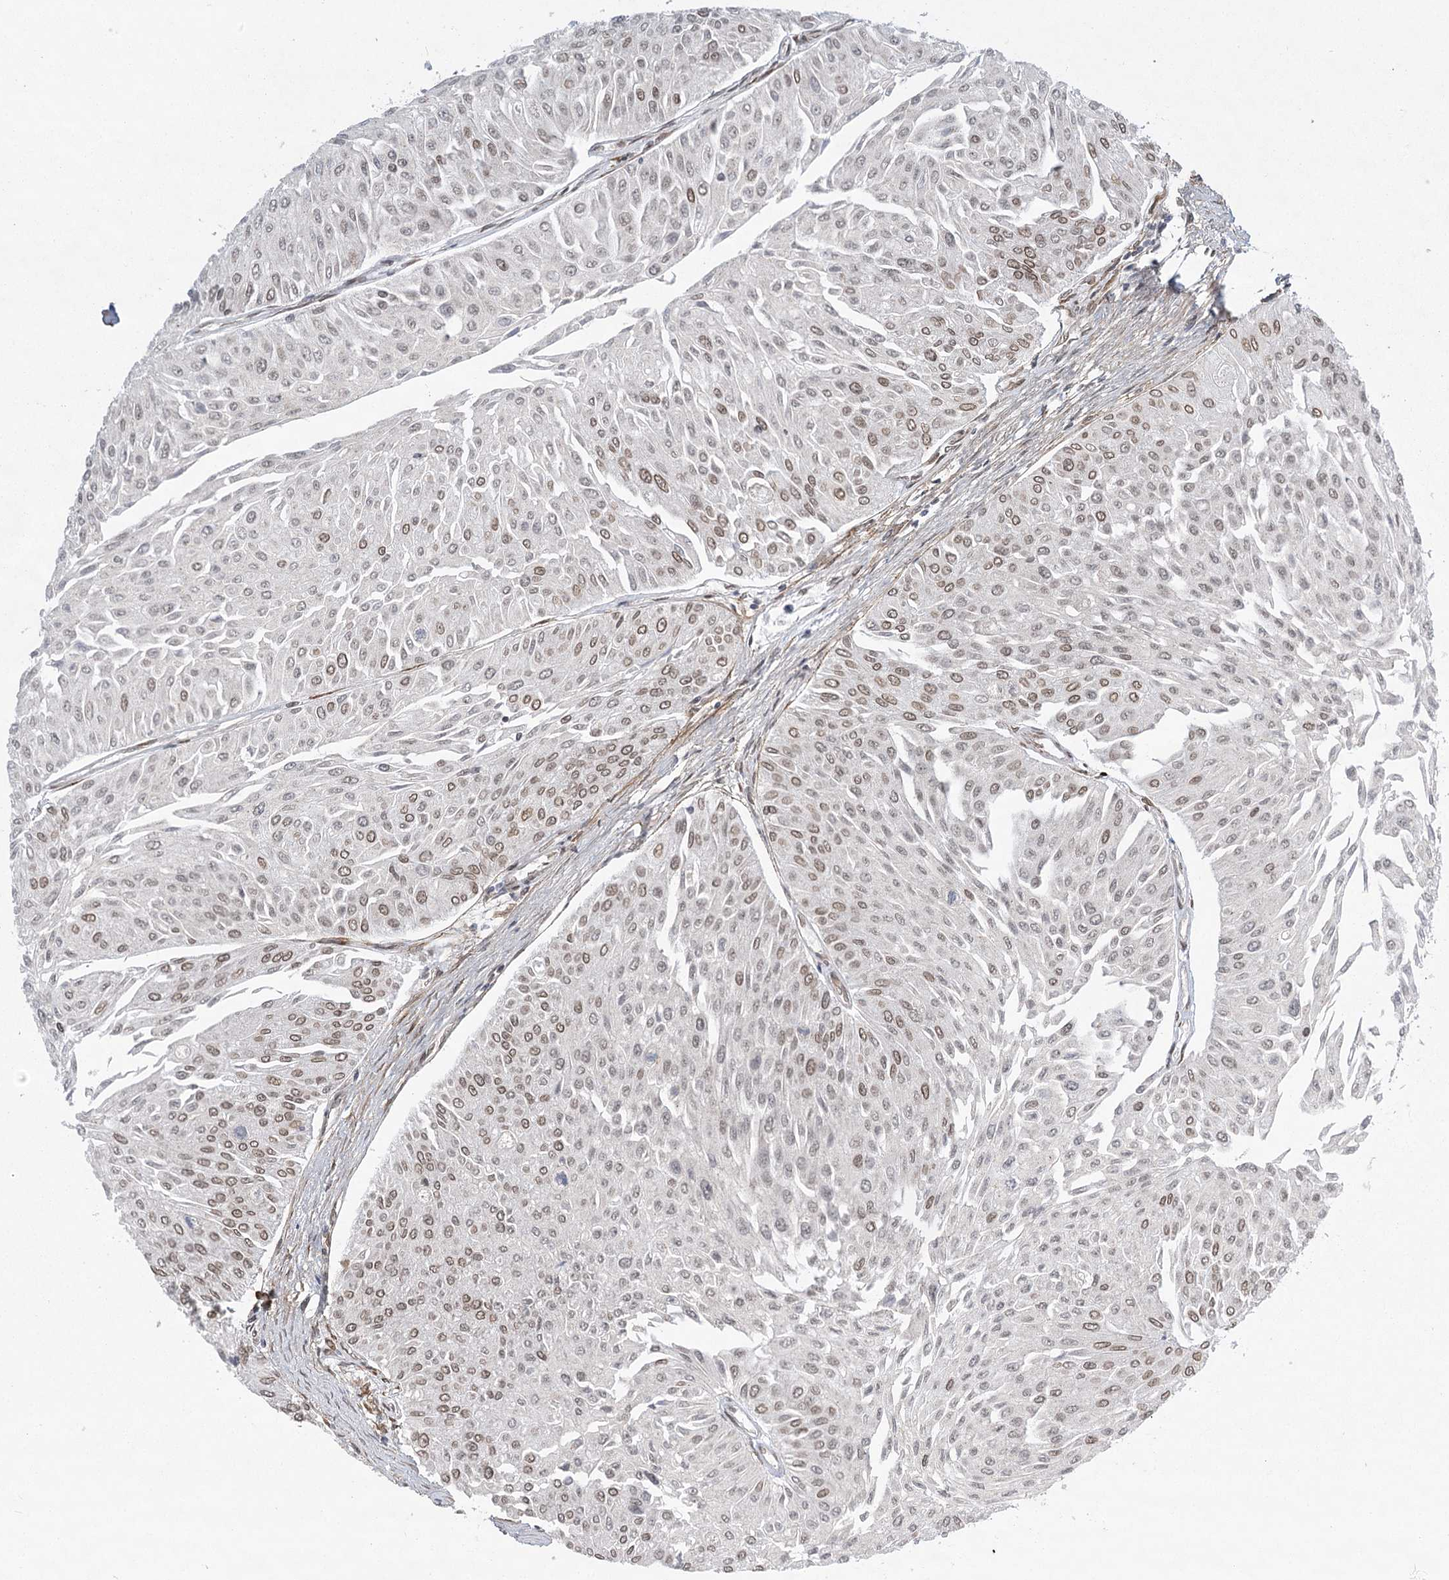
{"staining": {"intensity": "weak", "quantity": "25%-75%", "location": "nuclear"}, "tissue": "urothelial cancer", "cell_type": "Tumor cells", "image_type": "cancer", "snomed": [{"axis": "morphology", "description": "Urothelial carcinoma, Low grade"}, {"axis": "topography", "description": "Urinary bladder"}], "caption": "Immunohistochemistry photomicrograph of low-grade urothelial carcinoma stained for a protein (brown), which exhibits low levels of weak nuclear expression in about 25%-75% of tumor cells.", "gene": "MED28", "patient": {"sex": "male", "age": 67}}